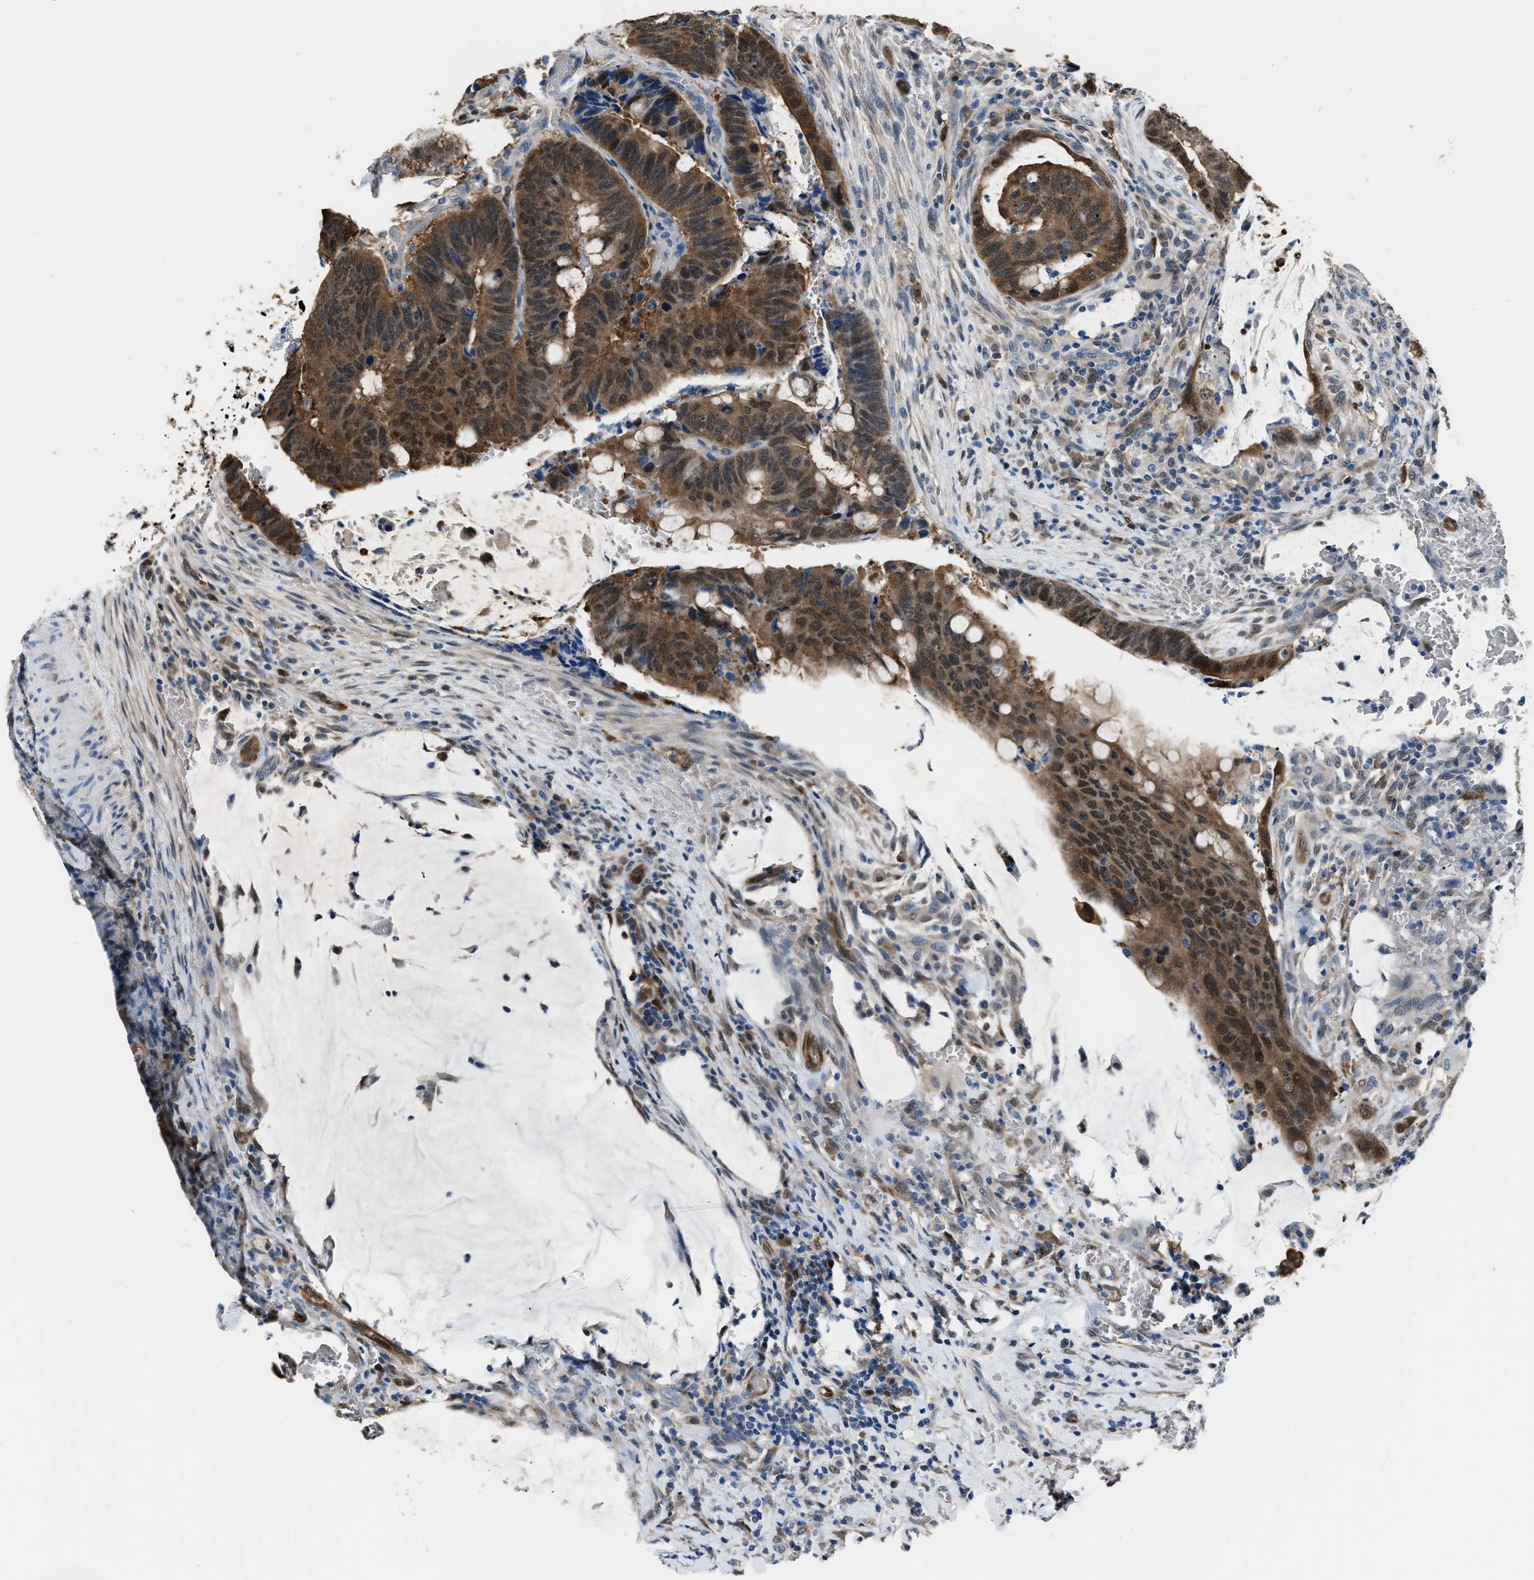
{"staining": {"intensity": "moderate", "quantity": ">75%", "location": "cytoplasmic/membranous,nuclear"}, "tissue": "colorectal cancer", "cell_type": "Tumor cells", "image_type": "cancer", "snomed": [{"axis": "morphology", "description": "Normal tissue, NOS"}, {"axis": "morphology", "description": "Adenocarcinoma, NOS"}, {"axis": "topography", "description": "Rectum"}, {"axis": "topography", "description": "Peripheral nerve tissue"}], "caption": "Protein expression analysis of colorectal cancer displays moderate cytoplasmic/membranous and nuclear staining in about >75% of tumor cells.", "gene": "PPA1", "patient": {"sex": "male", "age": 92}}